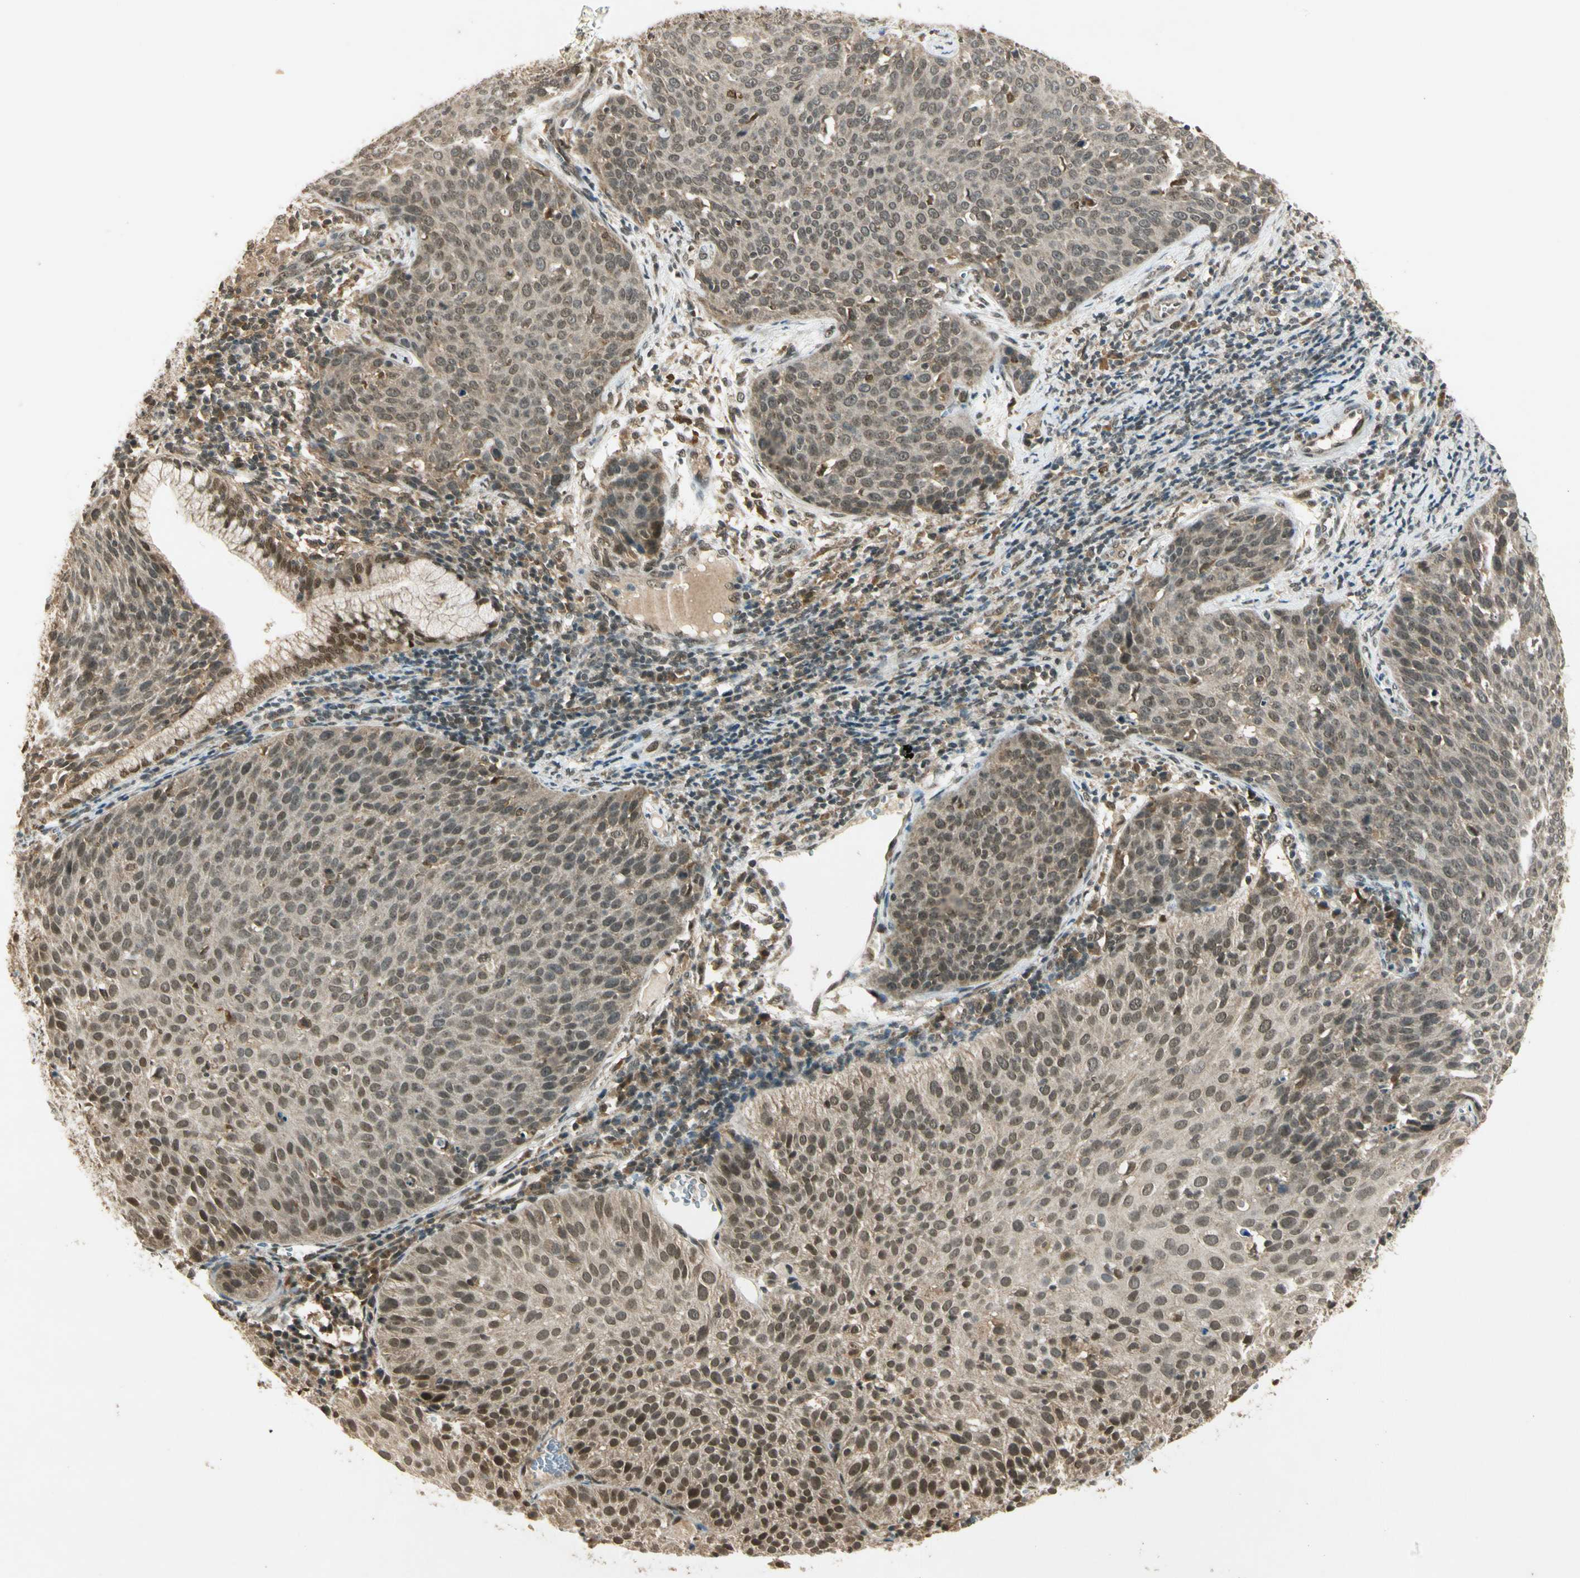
{"staining": {"intensity": "weak", "quantity": ">75%", "location": "cytoplasmic/membranous,nuclear"}, "tissue": "cervical cancer", "cell_type": "Tumor cells", "image_type": "cancer", "snomed": [{"axis": "morphology", "description": "Squamous cell carcinoma, NOS"}, {"axis": "topography", "description": "Cervix"}], "caption": "Weak cytoplasmic/membranous and nuclear expression is seen in about >75% of tumor cells in cervical squamous cell carcinoma. The staining is performed using DAB brown chromogen to label protein expression. The nuclei are counter-stained blue using hematoxylin.", "gene": "ZNF135", "patient": {"sex": "female", "age": 38}}